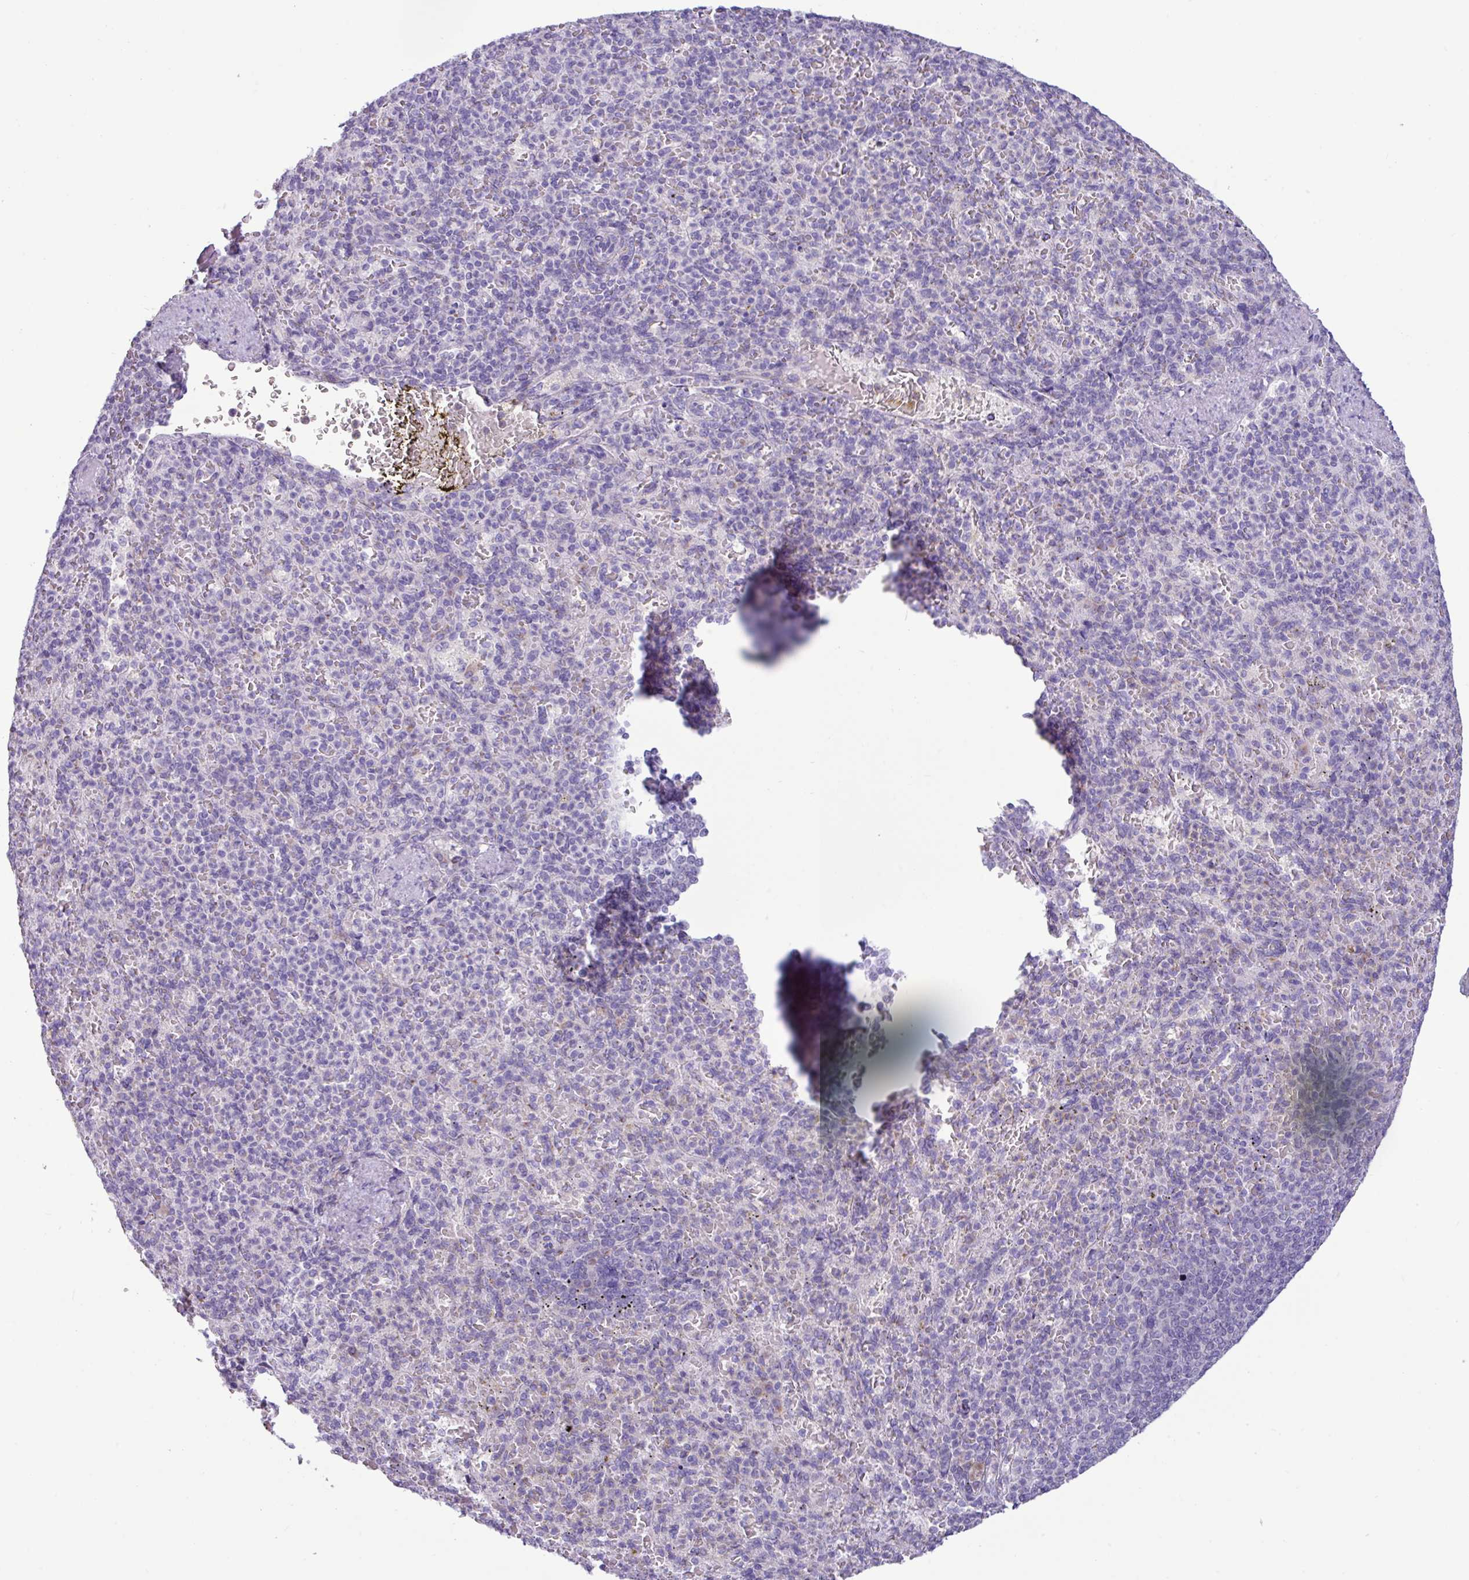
{"staining": {"intensity": "negative", "quantity": "none", "location": "none"}, "tissue": "spleen", "cell_type": "Cells in red pulp", "image_type": "normal", "snomed": [{"axis": "morphology", "description": "Normal tissue, NOS"}, {"axis": "topography", "description": "Spleen"}], "caption": "Immunohistochemistry of benign human spleen demonstrates no positivity in cells in red pulp.", "gene": "STIMATE", "patient": {"sex": "female", "age": 74}}